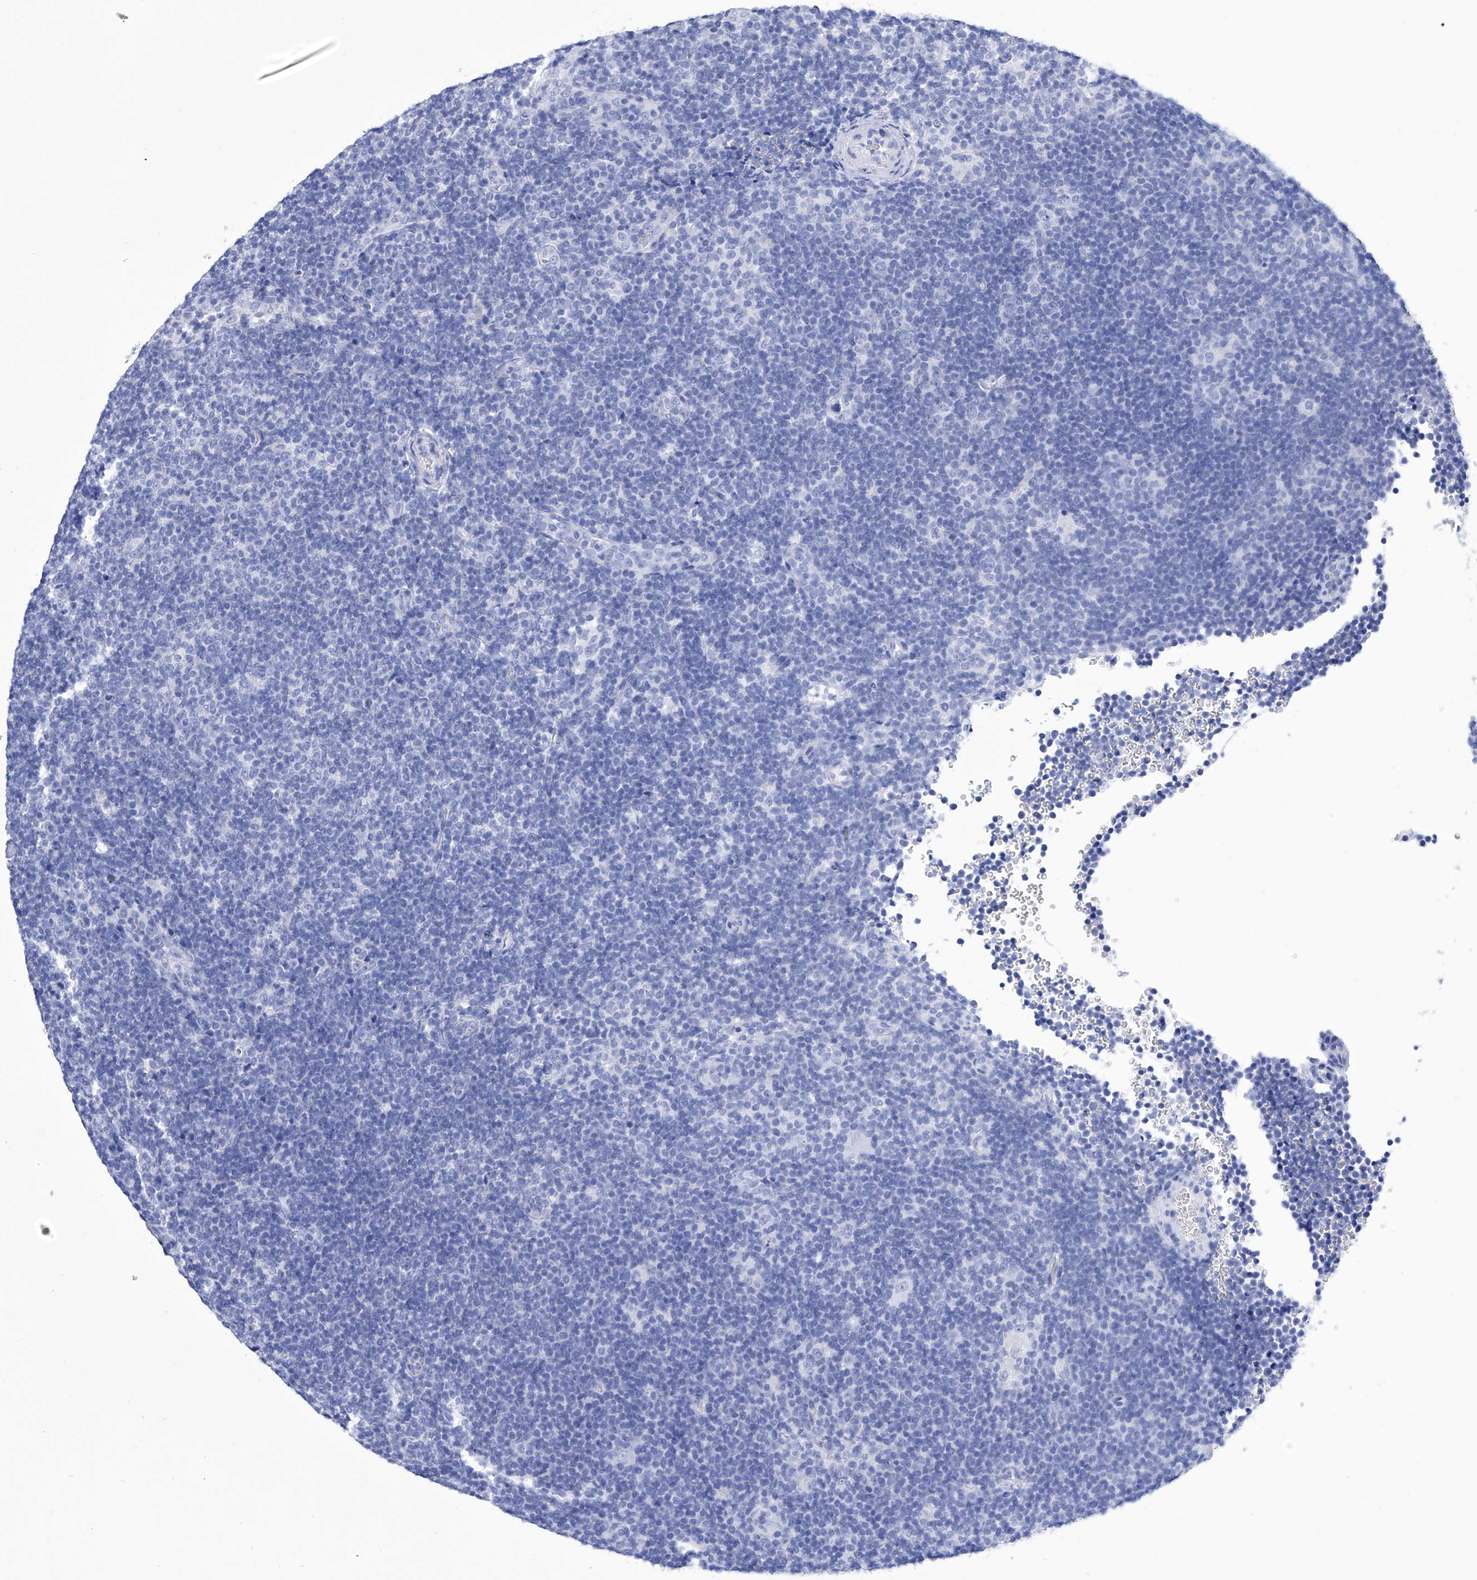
{"staining": {"intensity": "negative", "quantity": "none", "location": "none"}, "tissue": "lymphoma", "cell_type": "Tumor cells", "image_type": "cancer", "snomed": [{"axis": "morphology", "description": "Hodgkin's disease, NOS"}, {"axis": "topography", "description": "Lymph node"}], "caption": "A high-resolution histopathology image shows immunohistochemistry staining of Hodgkin's disease, which demonstrates no significant positivity in tumor cells.", "gene": "IFNL2", "patient": {"sex": "female", "age": 57}}